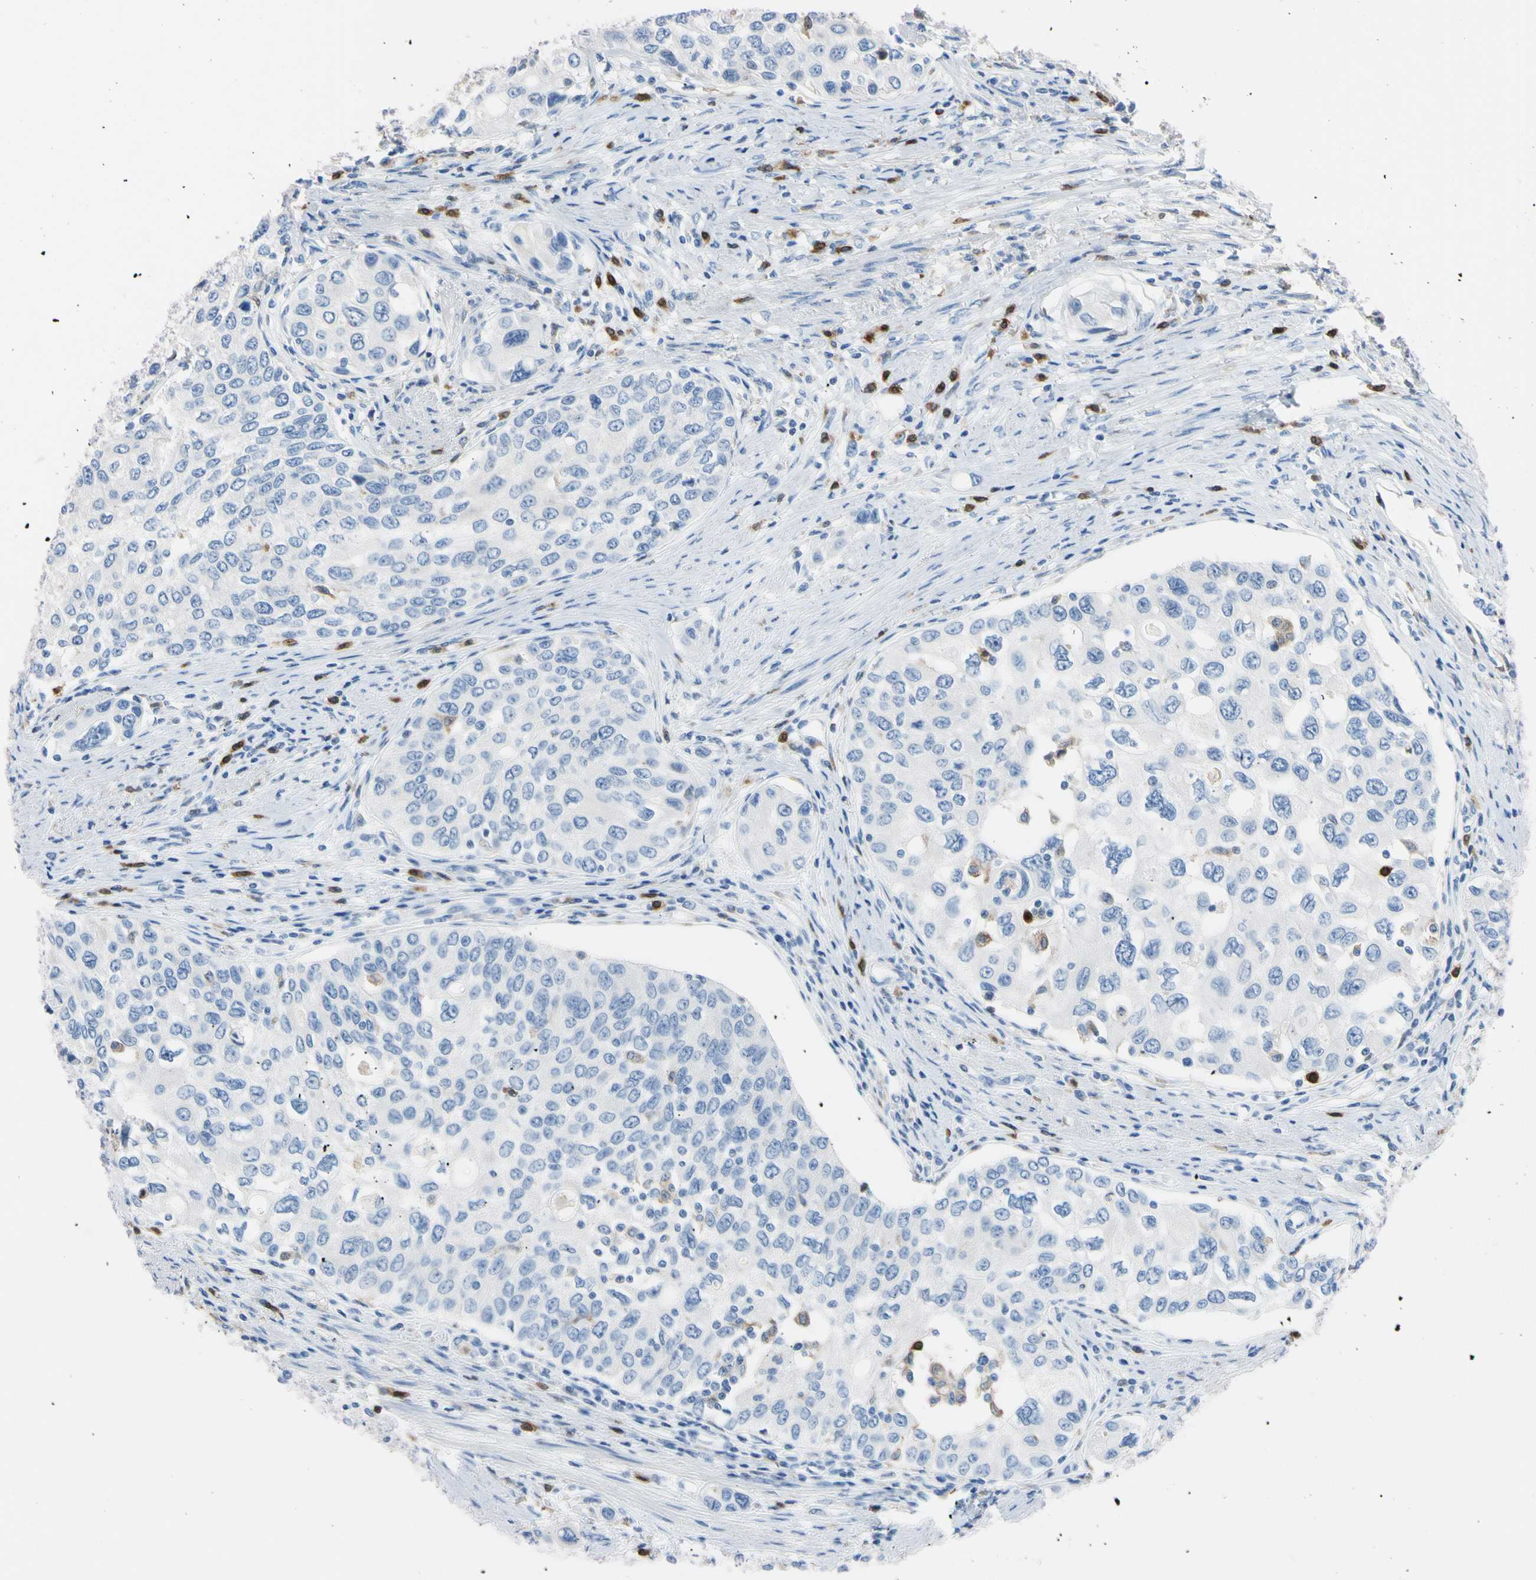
{"staining": {"intensity": "negative", "quantity": "none", "location": "none"}, "tissue": "urothelial cancer", "cell_type": "Tumor cells", "image_type": "cancer", "snomed": [{"axis": "morphology", "description": "Urothelial carcinoma, High grade"}, {"axis": "topography", "description": "Urinary bladder"}], "caption": "High magnification brightfield microscopy of urothelial cancer stained with DAB (brown) and counterstained with hematoxylin (blue): tumor cells show no significant staining.", "gene": "NCF4", "patient": {"sex": "female", "age": 56}}